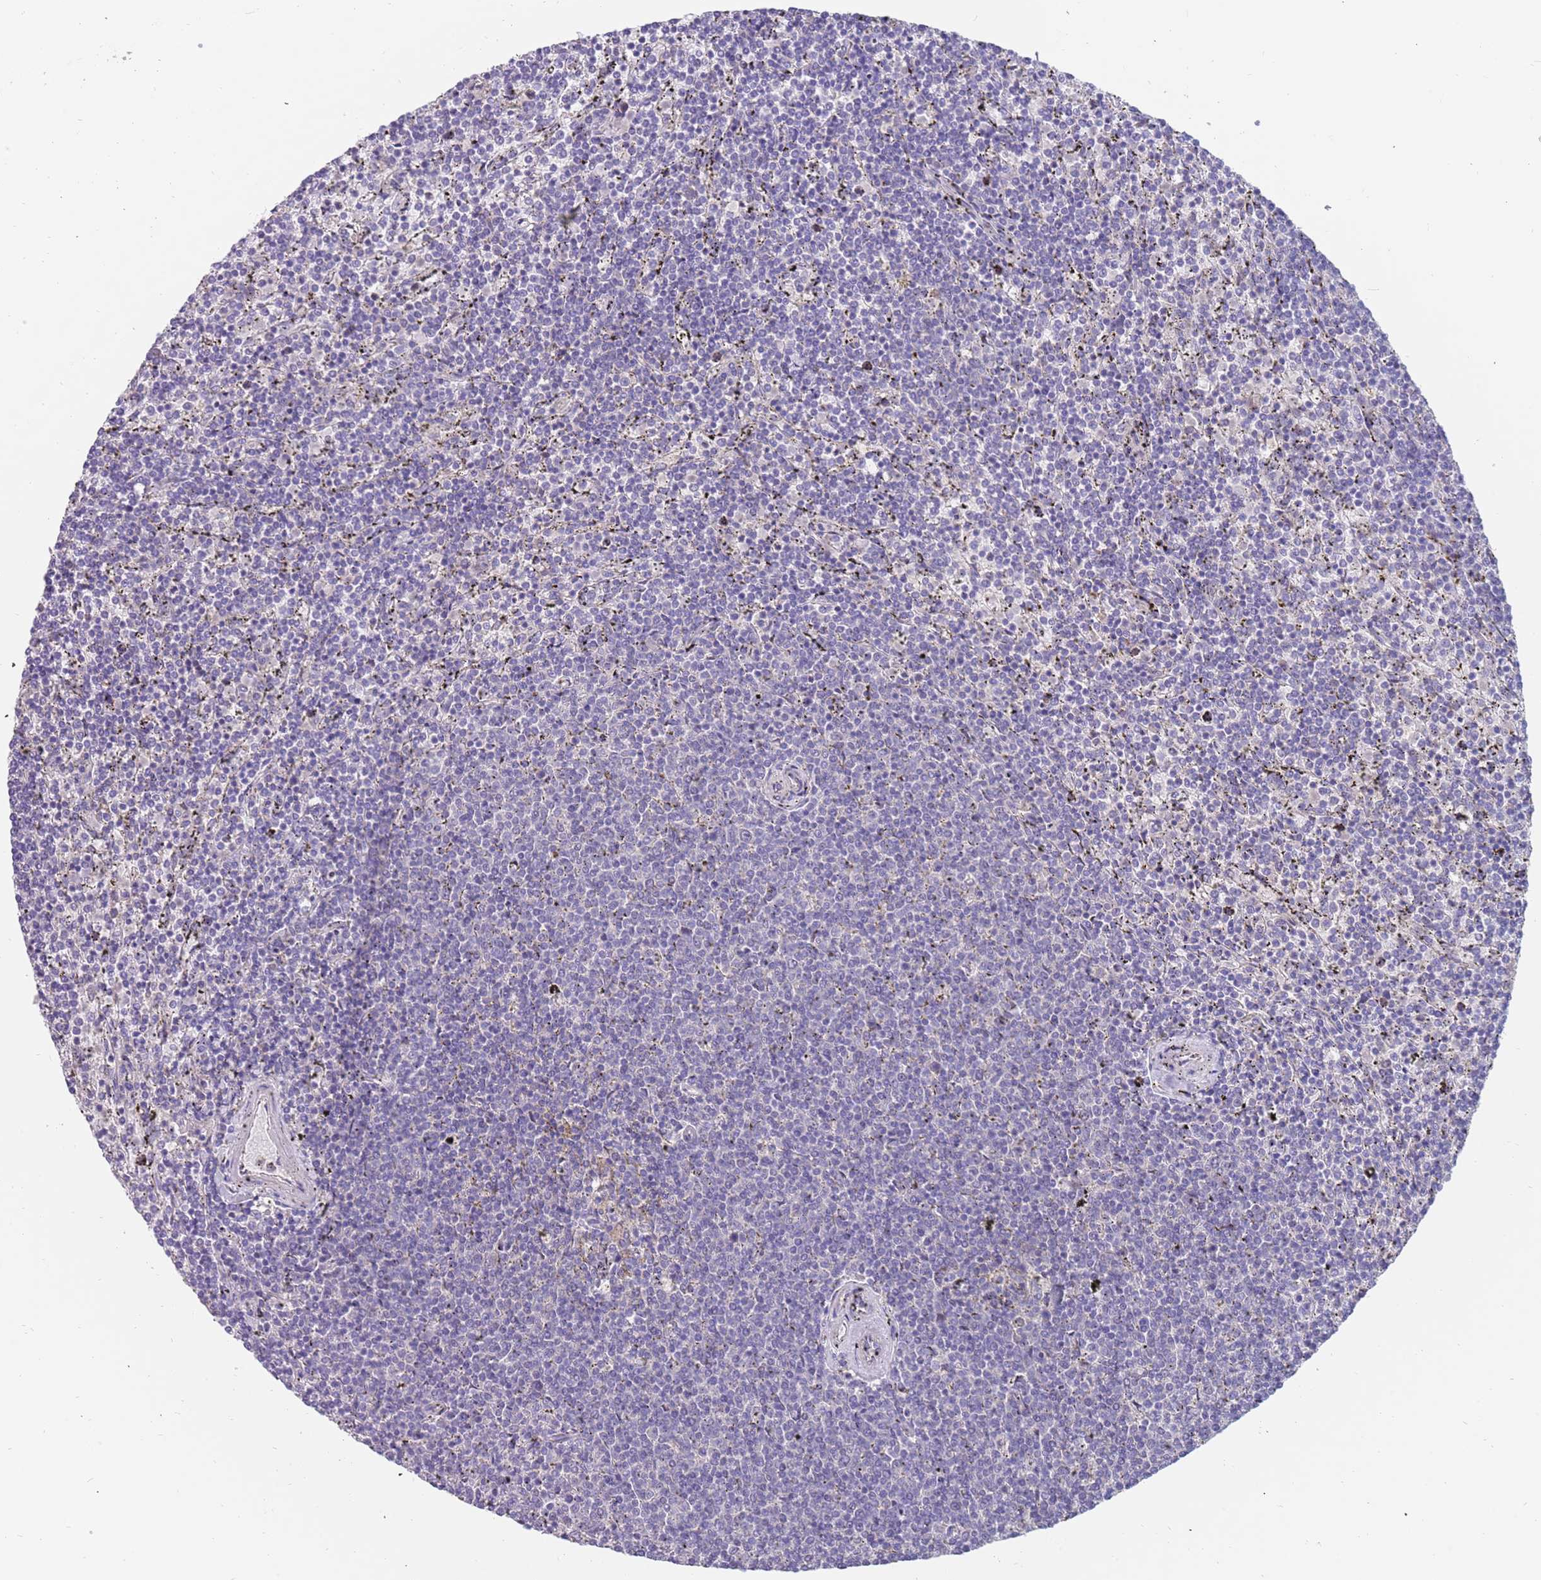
{"staining": {"intensity": "negative", "quantity": "none", "location": "none"}, "tissue": "lymphoma", "cell_type": "Tumor cells", "image_type": "cancer", "snomed": [{"axis": "morphology", "description": "Malignant lymphoma, non-Hodgkin's type, Low grade"}, {"axis": "topography", "description": "Spleen"}], "caption": "A high-resolution photomicrograph shows immunohistochemistry staining of malignant lymphoma, non-Hodgkin's type (low-grade), which displays no significant staining in tumor cells.", "gene": "ZNF746", "patient": {"sex": "female", "age": 50}}